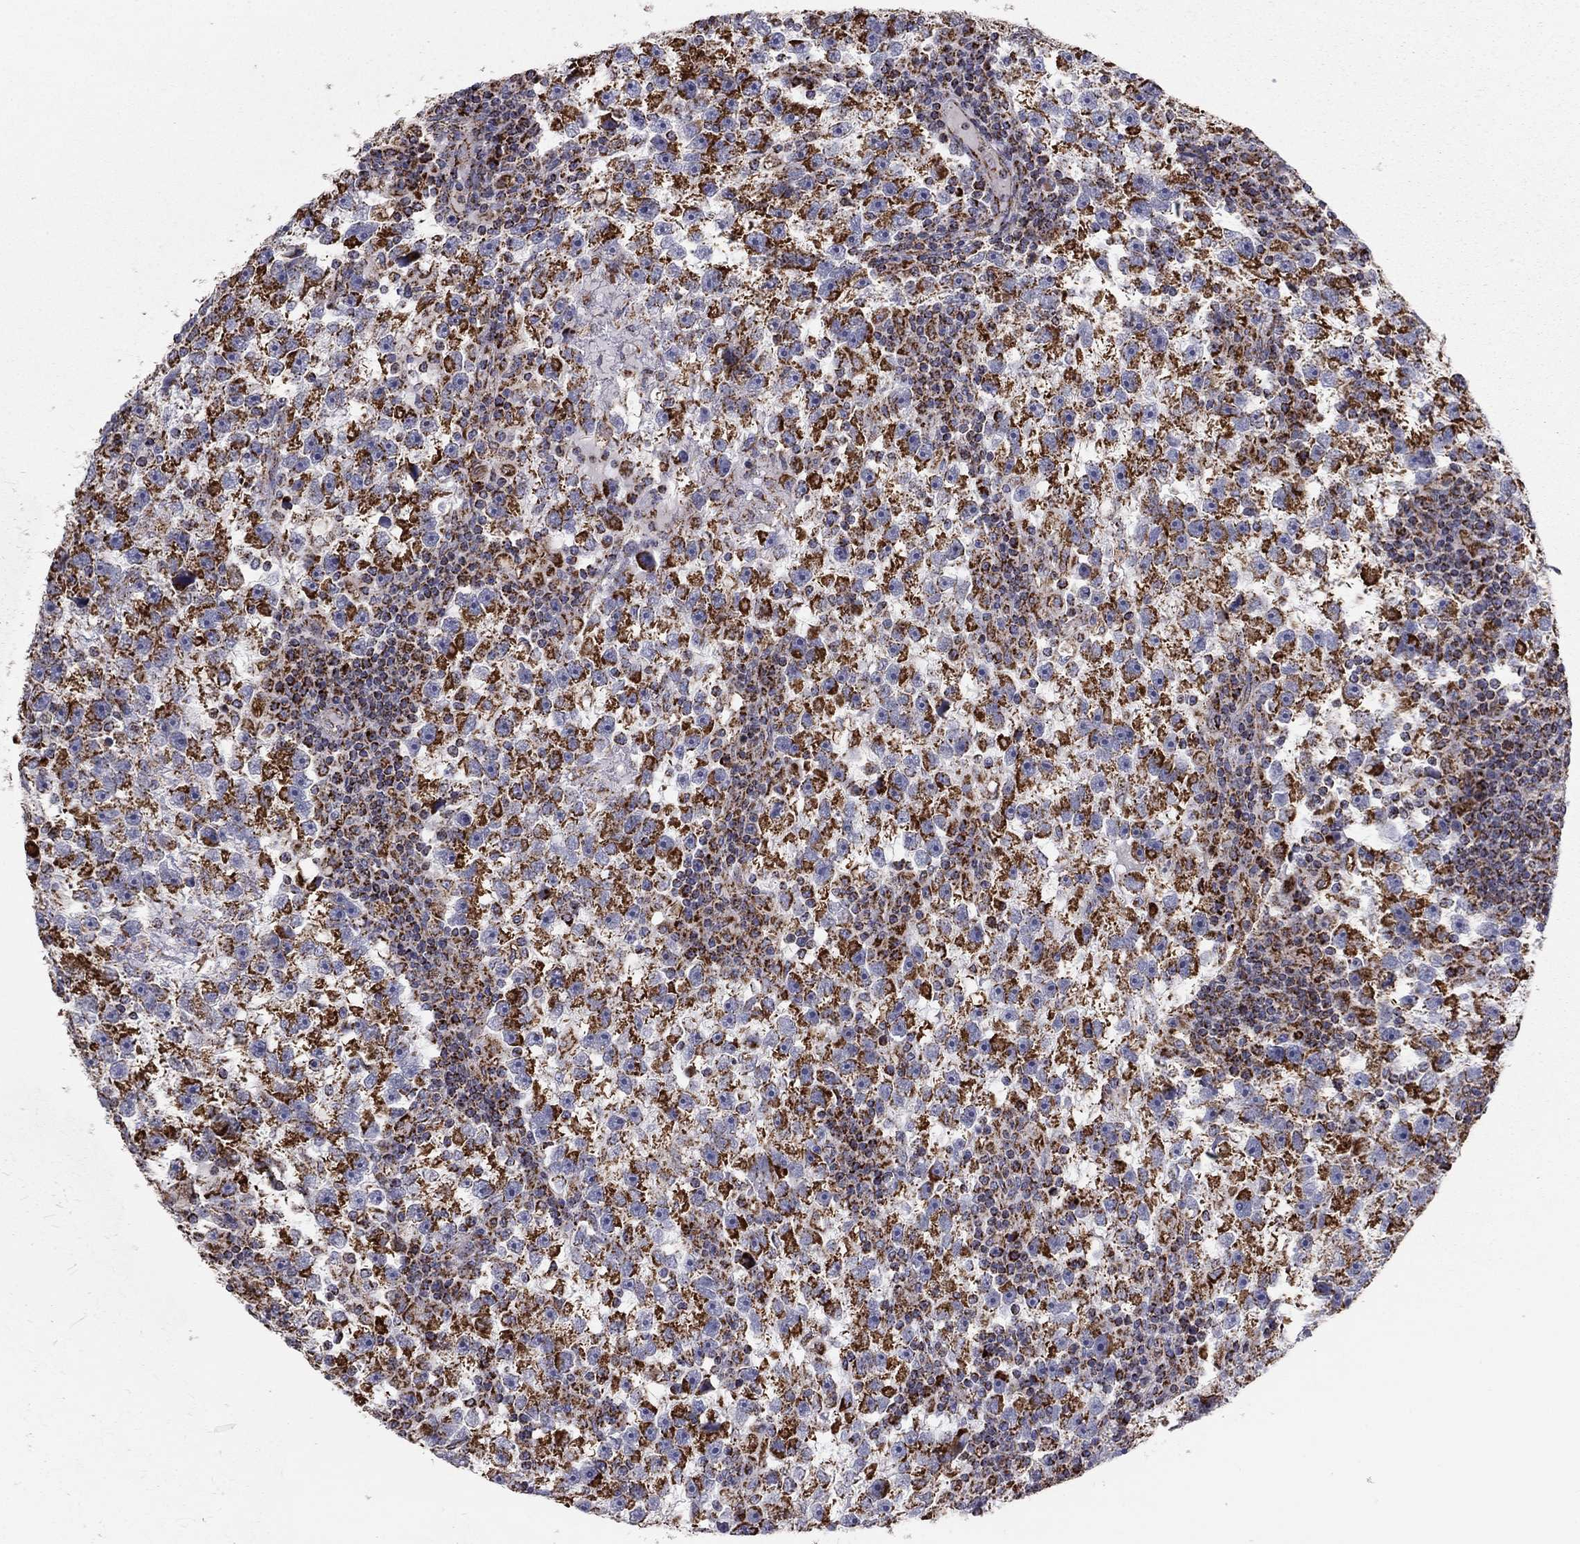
{"staining": {"intensity": "moderate", "quantity": ">75%", "location": "cytoplasmic/membranous"}, "tissue": "testis cancer", "cell_type": "Tumor cells", "image_type": "cancer", "snomed": [{"axis": "morphology", "description": "Seminoma, NOS"}, {"axis": "topography", "description": "Testis"}], "caption": "Protein analysis of testis cancer (seminoma) tissue exhibits moderate cytoplasmic/membranous expression in about >75% of tumor cells.", "gene": "NDUFV1", "patient": {"sex": "male", "age": 47}}